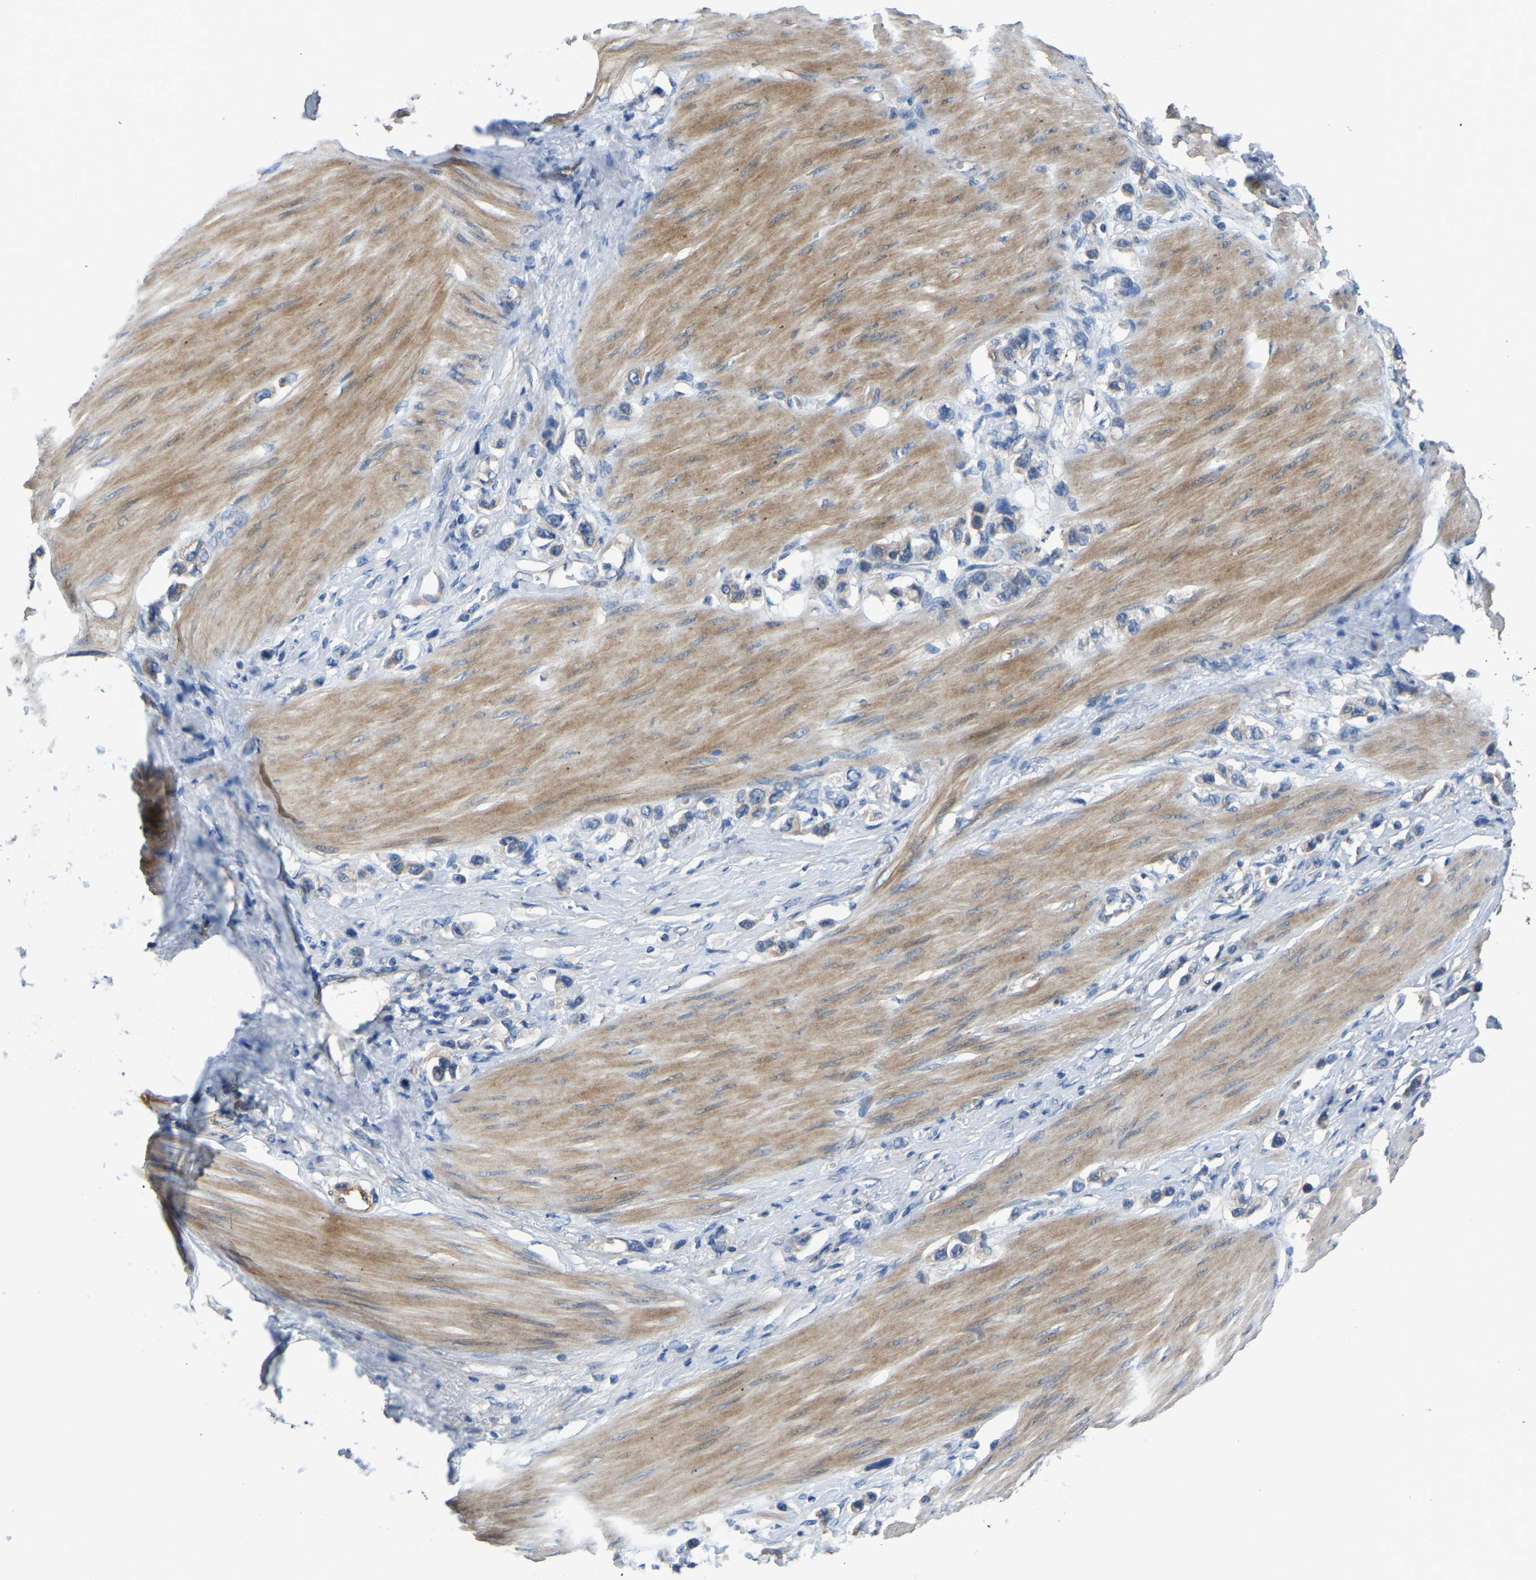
{"staining": {"intensity": "negative", "quantity": "none", "location": "none"}, "tissue": "stomach cancer", "cell_type": "Tumor cells", "image_type": "cancer", "snomed": [{"axis": "morphology", "description": "Adenocarcinoma, NOS"}, {"axis": "topography", "description": "Stomach"}], "caption": "Immunohistochemistry (IHC) image of neoplastic tissue: human stomach adenocarcinoma stained with DAB (3,3'-diaminobenzidine) displays no significant protein expression in tumor cells.", "gene": "HIGD2B", "patient": {"sex": "female", "age": 65}}